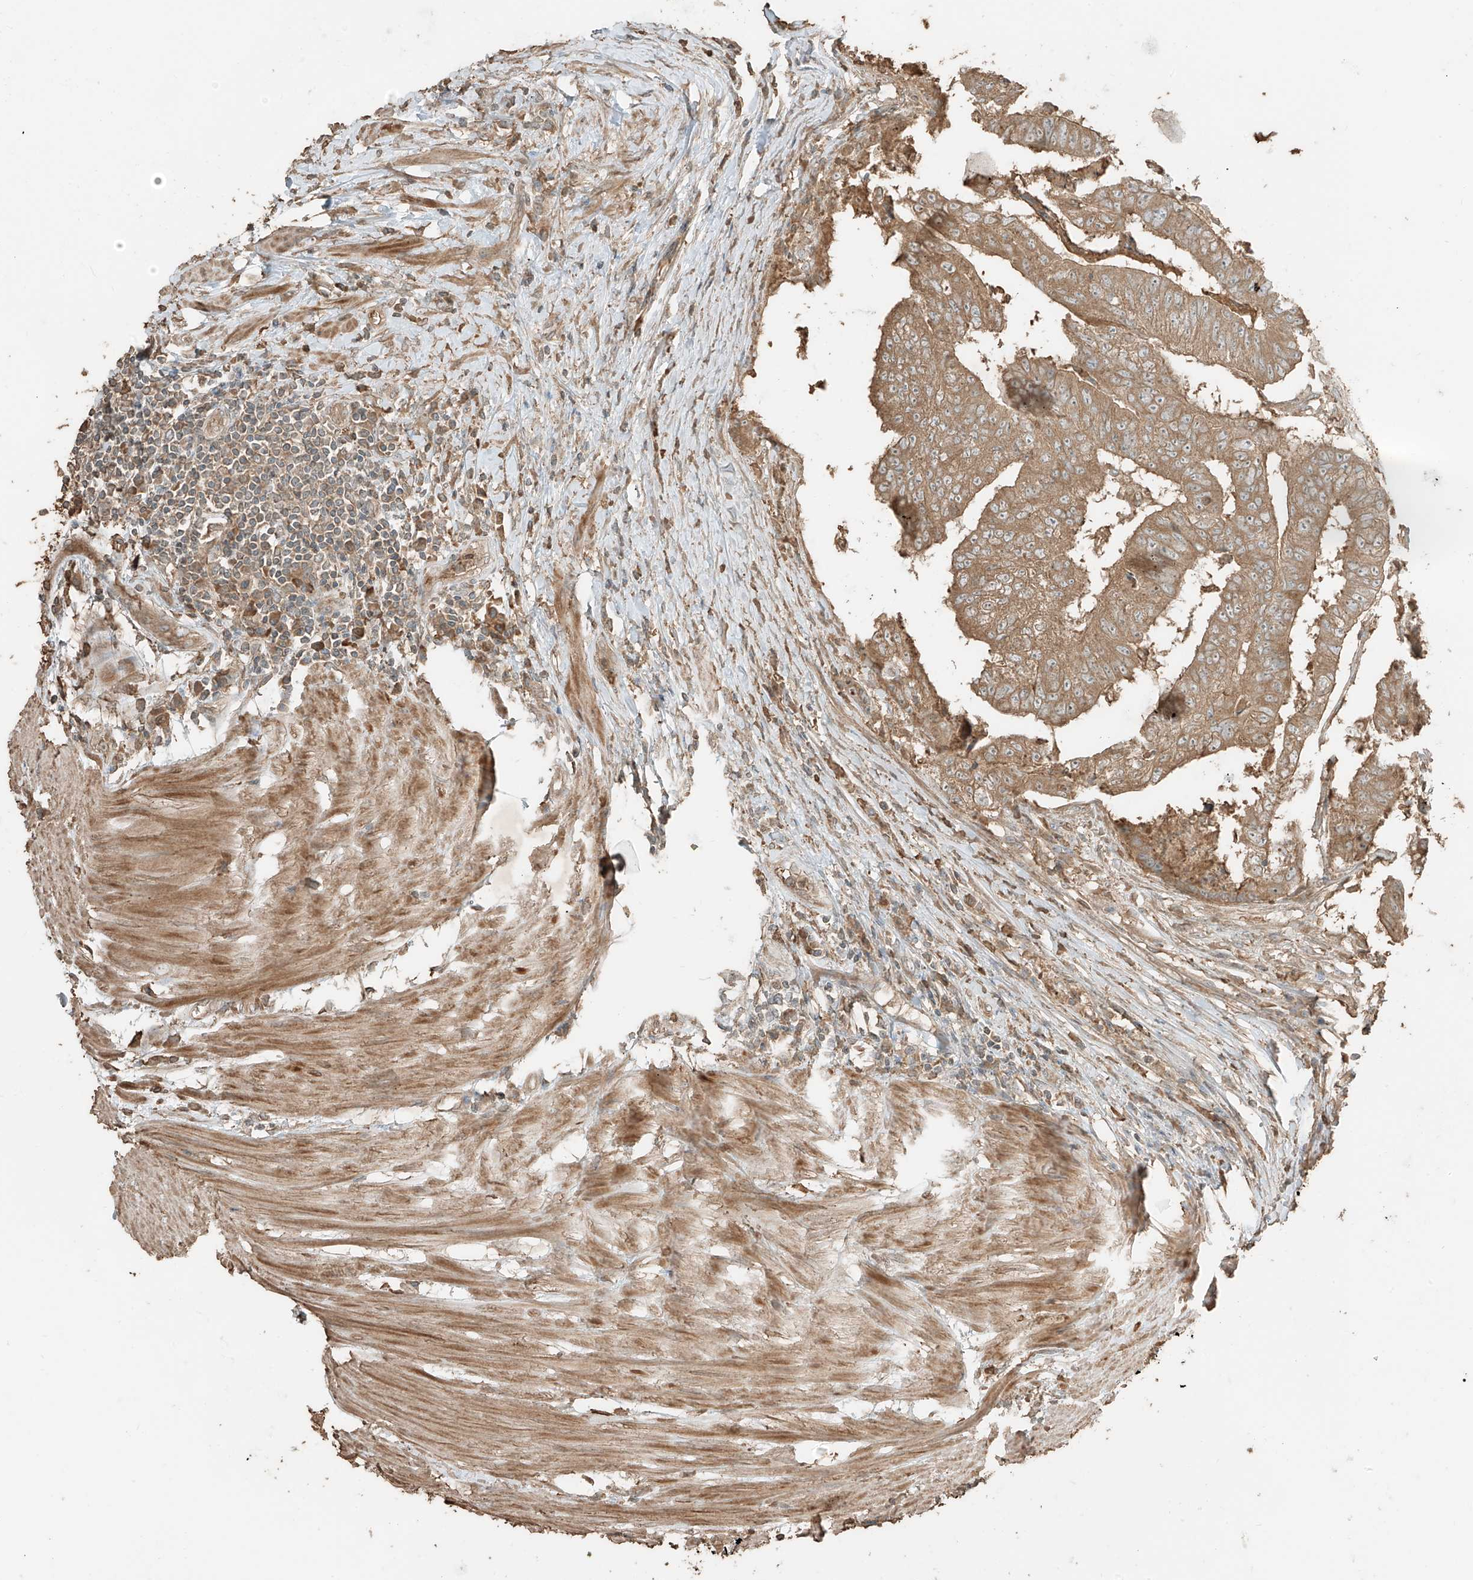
{"staining": {"intensity": "moderate", "quantity": ">75%", "location": "cytoplasmic/membranous"}, "tissue": "colorectal cancer", "cell_type": "Tumor cells", "image_type": "cancer", "snomed": [{"axis": "morphology", "description": "Adenocarcinoma, NOS"}, {"axis": "topography", "description": "Colon"}], "caption": "Protein expression analysis of colorectal adenocarcinoma reveals moderate cytoplasmic/membranous positivity in approximately >75% of tumor cells.", "gene": "RFTN2", "patient": {"sex": "female", "age": 67}}